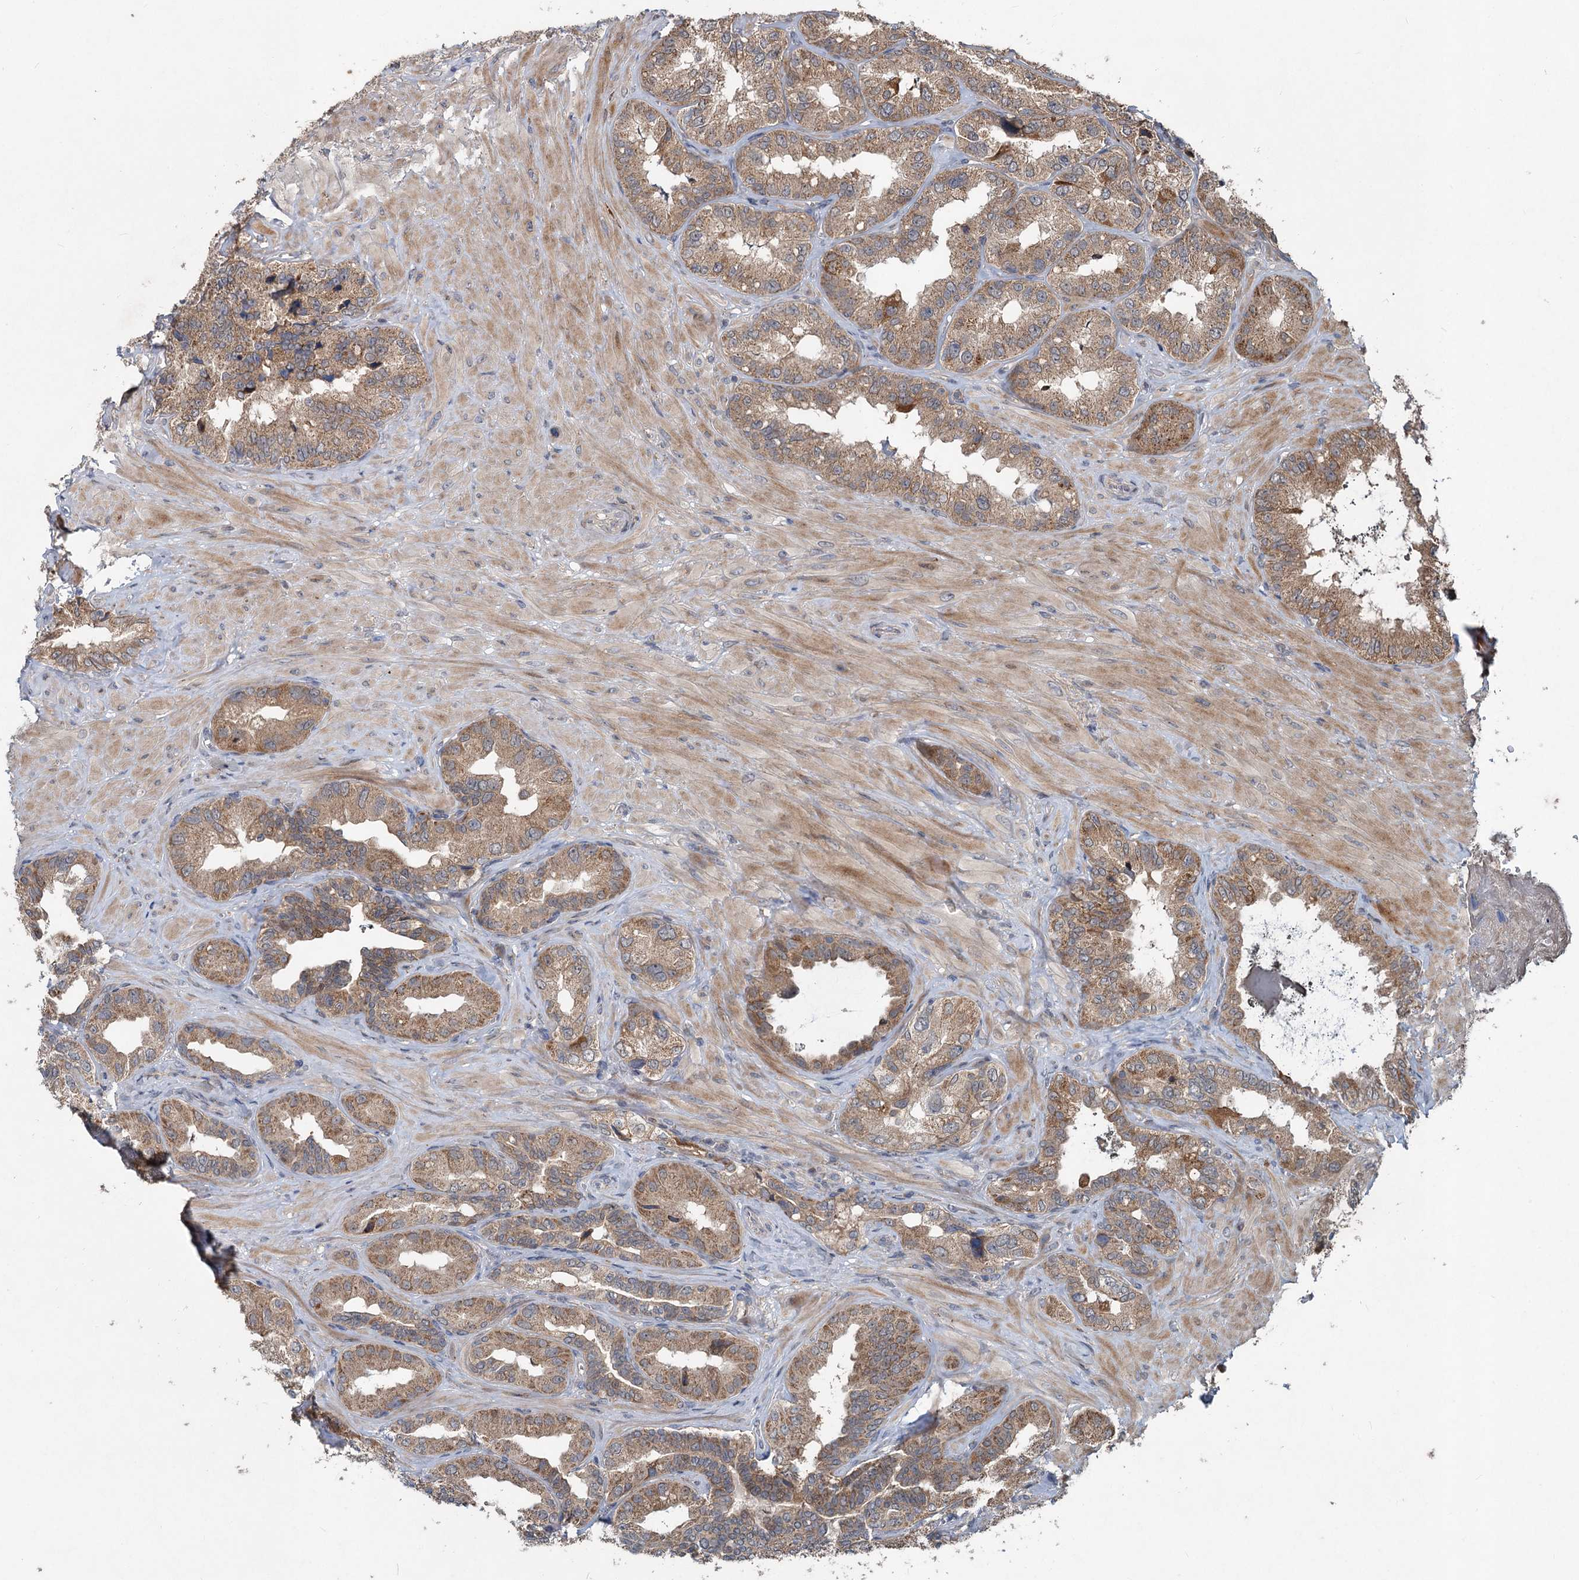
{"staining": {"intensity": "moderate", "quantity": ">75%", "location": "cytoplasmic/membranous"}, "tissue": "seminal vesicle", "cell_type": "Glandular cells", "image_type": "normal", "snomed": [{"axis": "morphology", "description": "Normal tissue, NOS"}, {"axis": "topography", "description": "Seminal veicle"}, {"axis": "topography", "description": "Peripheral nerve tissue"}], "caption": "Immunohistochemical staining of benign human seminal vesicle exhibits moderate cytoplasmic/membranous protein expression in approximately >75% of glandular cells.", "gene": "OTUB1", "patient": {"sex": "male", "age": 67}}